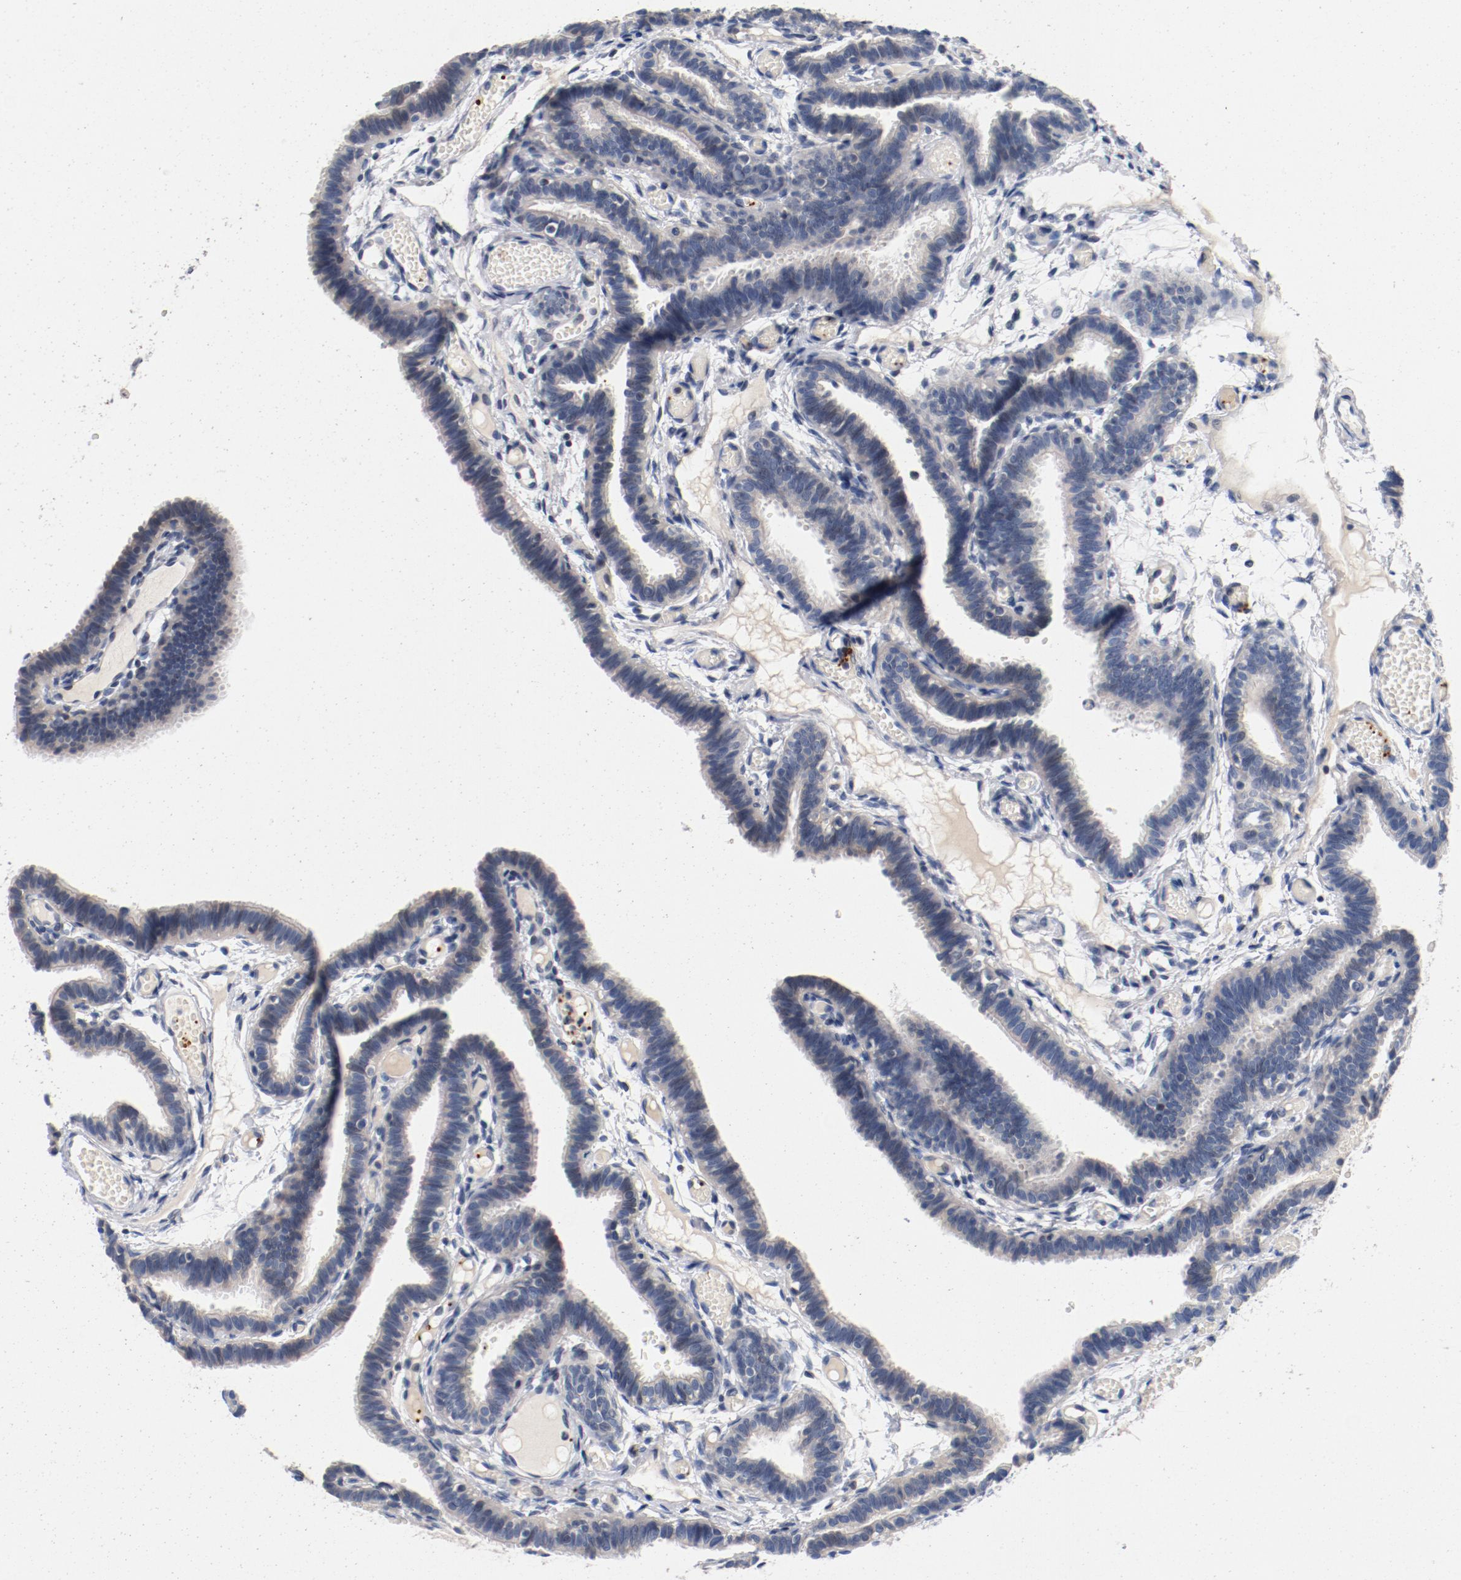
{"staining": {"intensity": "weak", "quantity": "<25%", "location": "cytoplasmic/membranous"}, "tissue": "fallopian tube", "cell_type": "Glandular cells", "image_type": "normal", "snomed": [{"axis": "morphology", "description": "Normal tissue, NOS"}, {"axis": "topography", "description": "Fallopian tube"}], "caption": "IHC micrograph of benign fallopian tube: fallopian tube stained with DAB (3,3'-diaminobenzidine) displays no significant protein staining in glandular cells.", "gene": "PIM1", "patient": {"sex": "female", "age": 29}}